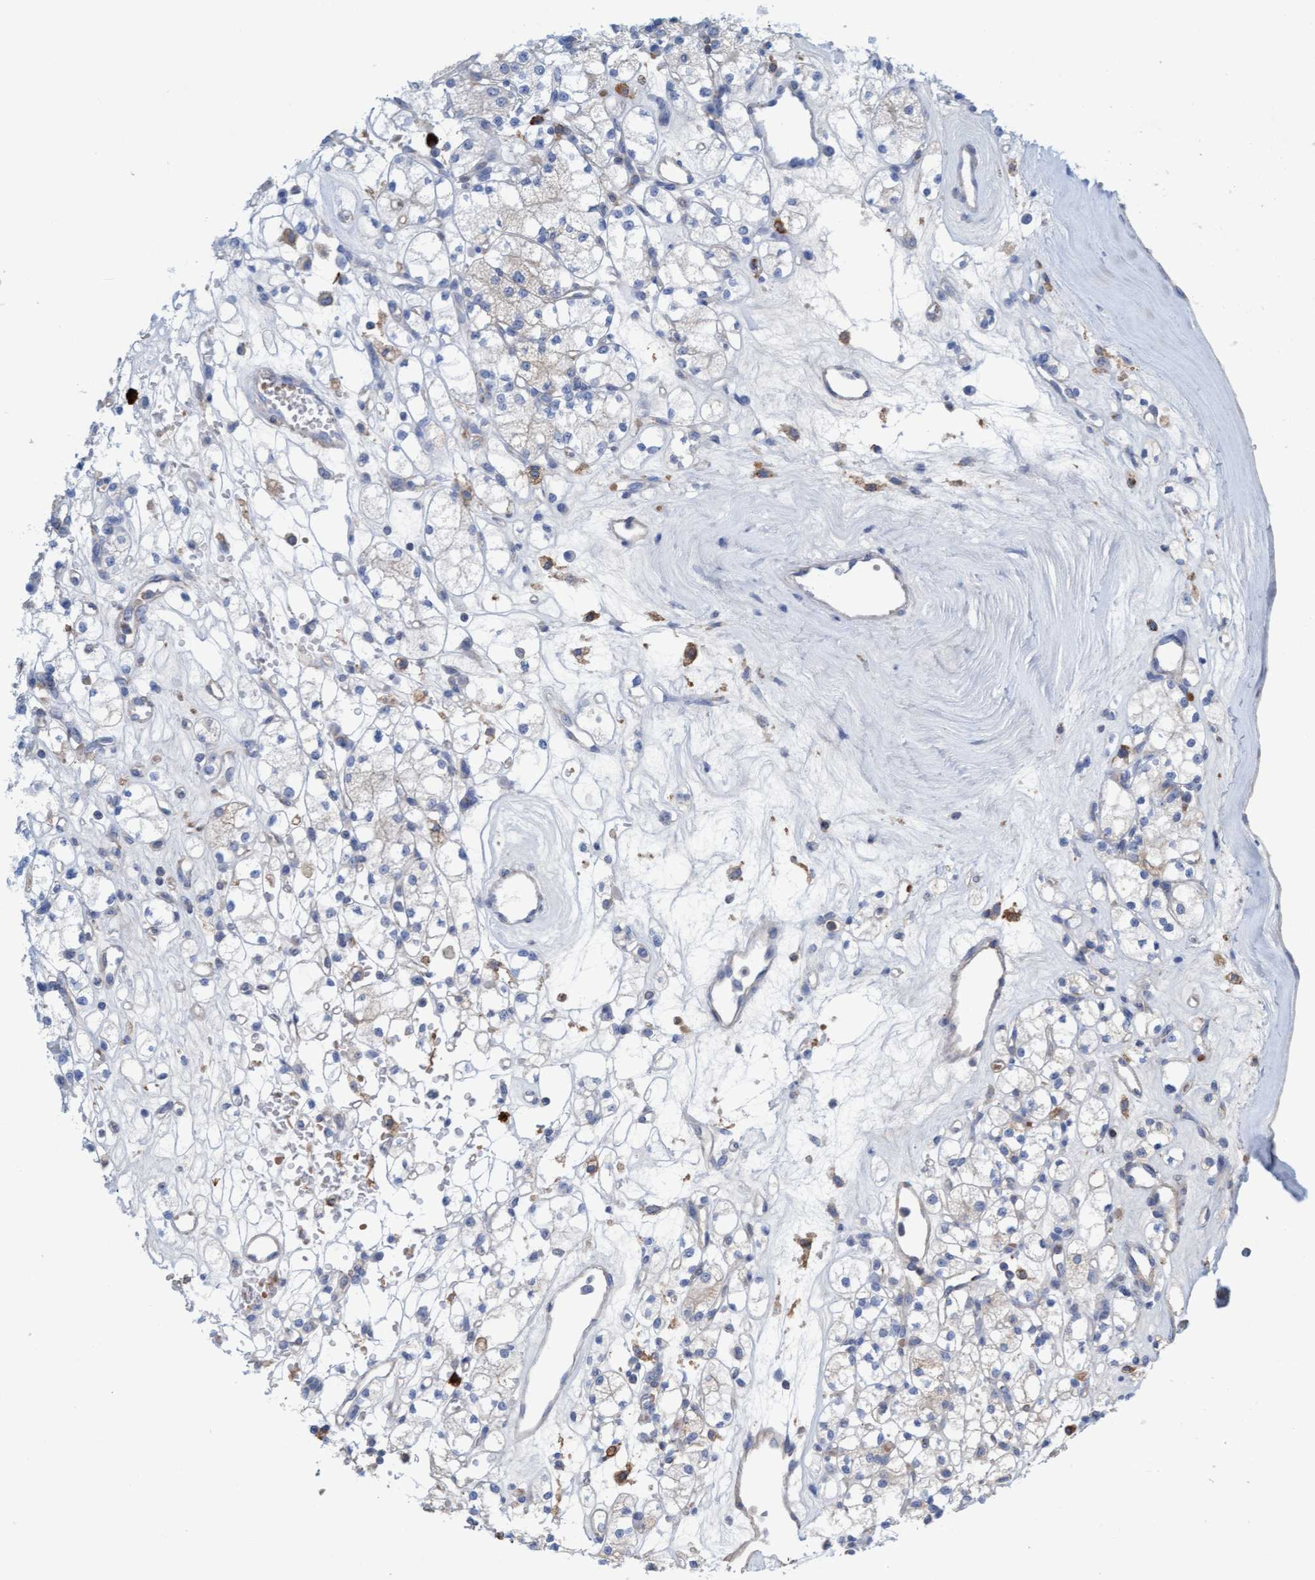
{"staining": {"intensity": "weak", "quantity": "<25%", "location": "cytoplasmic/membranous"}, "tissue": "renal cancer", "cell_type": "Tumor cells", "image_type": "cancer", "snomed": [{"axis": "morphology", "description": "Adenocarcinoma, NOS"}, {"axis": "topography", "description": "Kidney"}], "caption": "A photomicrograph of renal cancer (adenocarcinoma) stained for a protein displays no brown staining in tumor cells. (Immunohistochemistry (ihc), brightfield microscopy, high magnification).", "gene": "SIGIRR", "patient": {"sex": "male", "age": 77}}